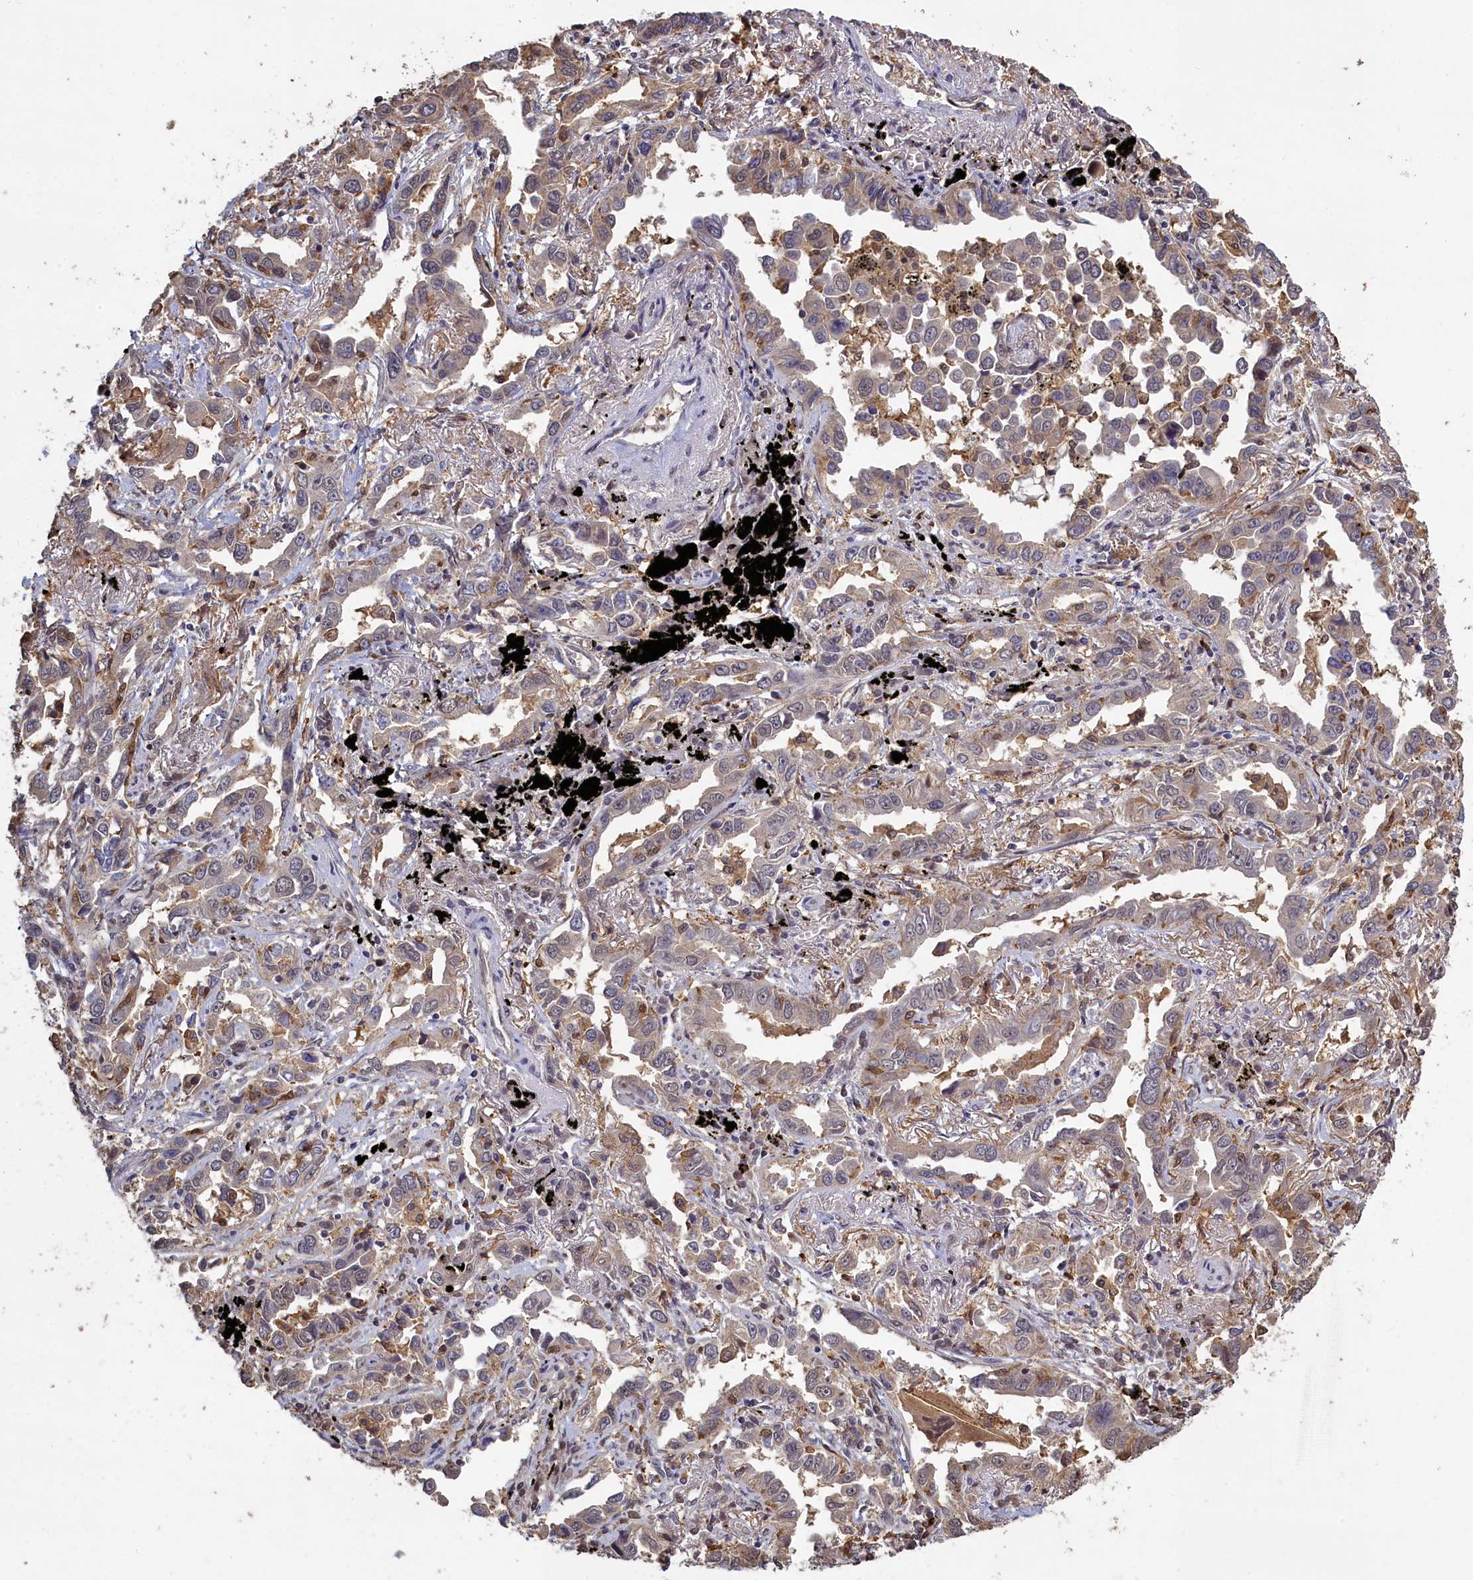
{"staining": {"intensity": "weak", "quantity": "25%-75%", "location": "cytoplasmic/membranous"}, "tissue": "lung cancer", "cell_type": "Tumor cells", "image_type": "cancer", "snomed": [{"axis": "morphology", "description": "Adenocarcinoma, NOS"}, {"axis": "topography", "description": "Lung"}], "caption": "Adenocarcinoma (lung) stained with immunohistochemistry (IHC) demonstrates weak cytoplasmic/membranous staining in about 25%-75% of tumor cells. The staining was performed using DAB (3,3'-diaminobenzidine), with brown indicating positive protein expression. Nuclei are stained blue with hematoxylin.", "gene": "UCHL3", "patient": {"sex": "male", "age": 67}}